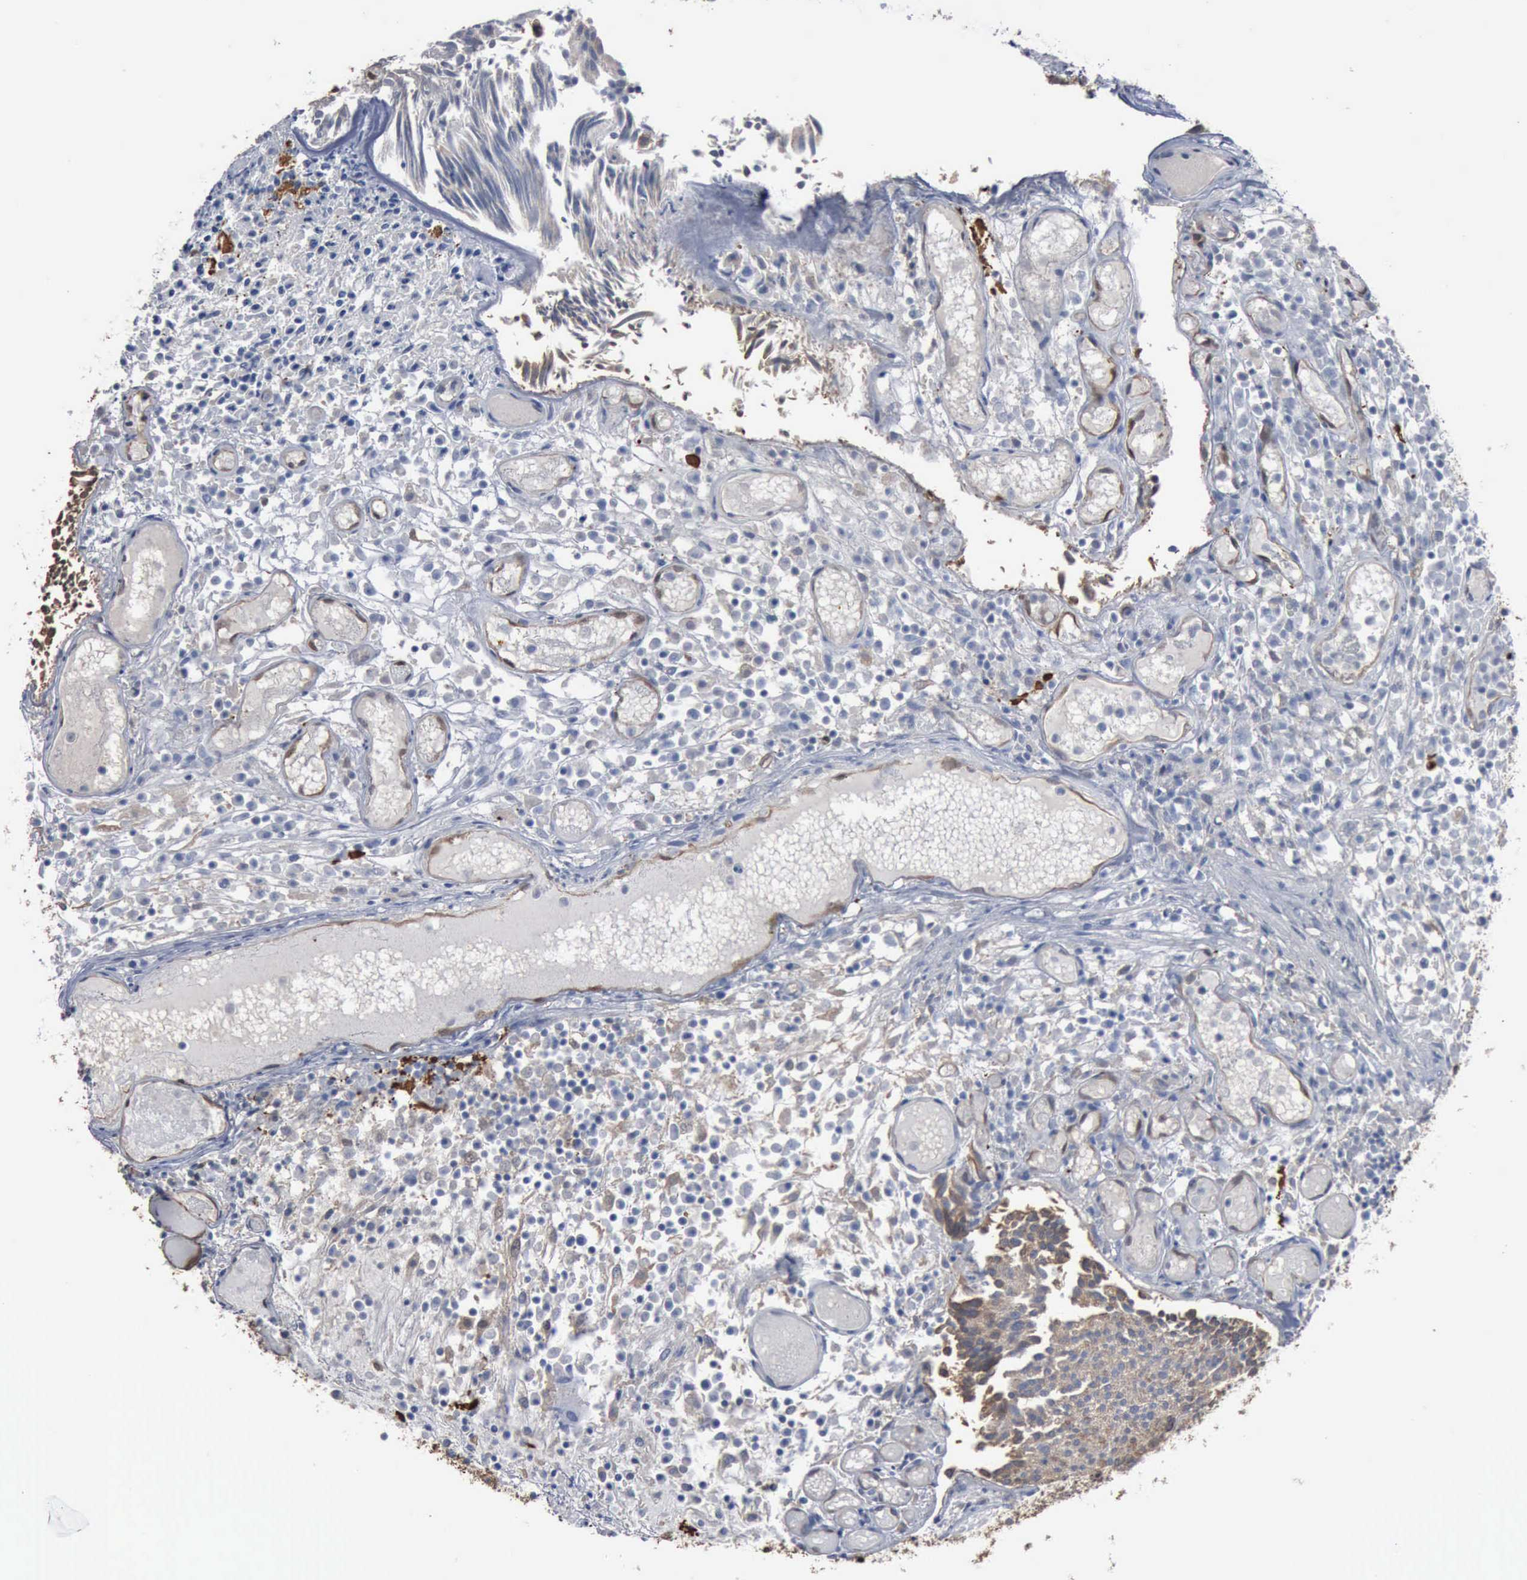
{"staining": {"intensity": "moderate", "quantity": ">75%", "location": "cytoplasmic/membranous"}, "tissue": "urothelial cancer", "cell_type": "Tumor cells", "image_type": "cancer", "snomed": [{"axis": "morphology", "description": "Urothelial carcinoma, Low grade"}, {"axis": "topography", "description": "Urinary bladder"}], "caption": "Protein expression analysis of human urothelial cancer reveals moderate cytoplasmic/membranous positivity in approximately >75% of tumor cells.", "gene": "FSCN1", "patient": {"sex": "male", "age": 85}}